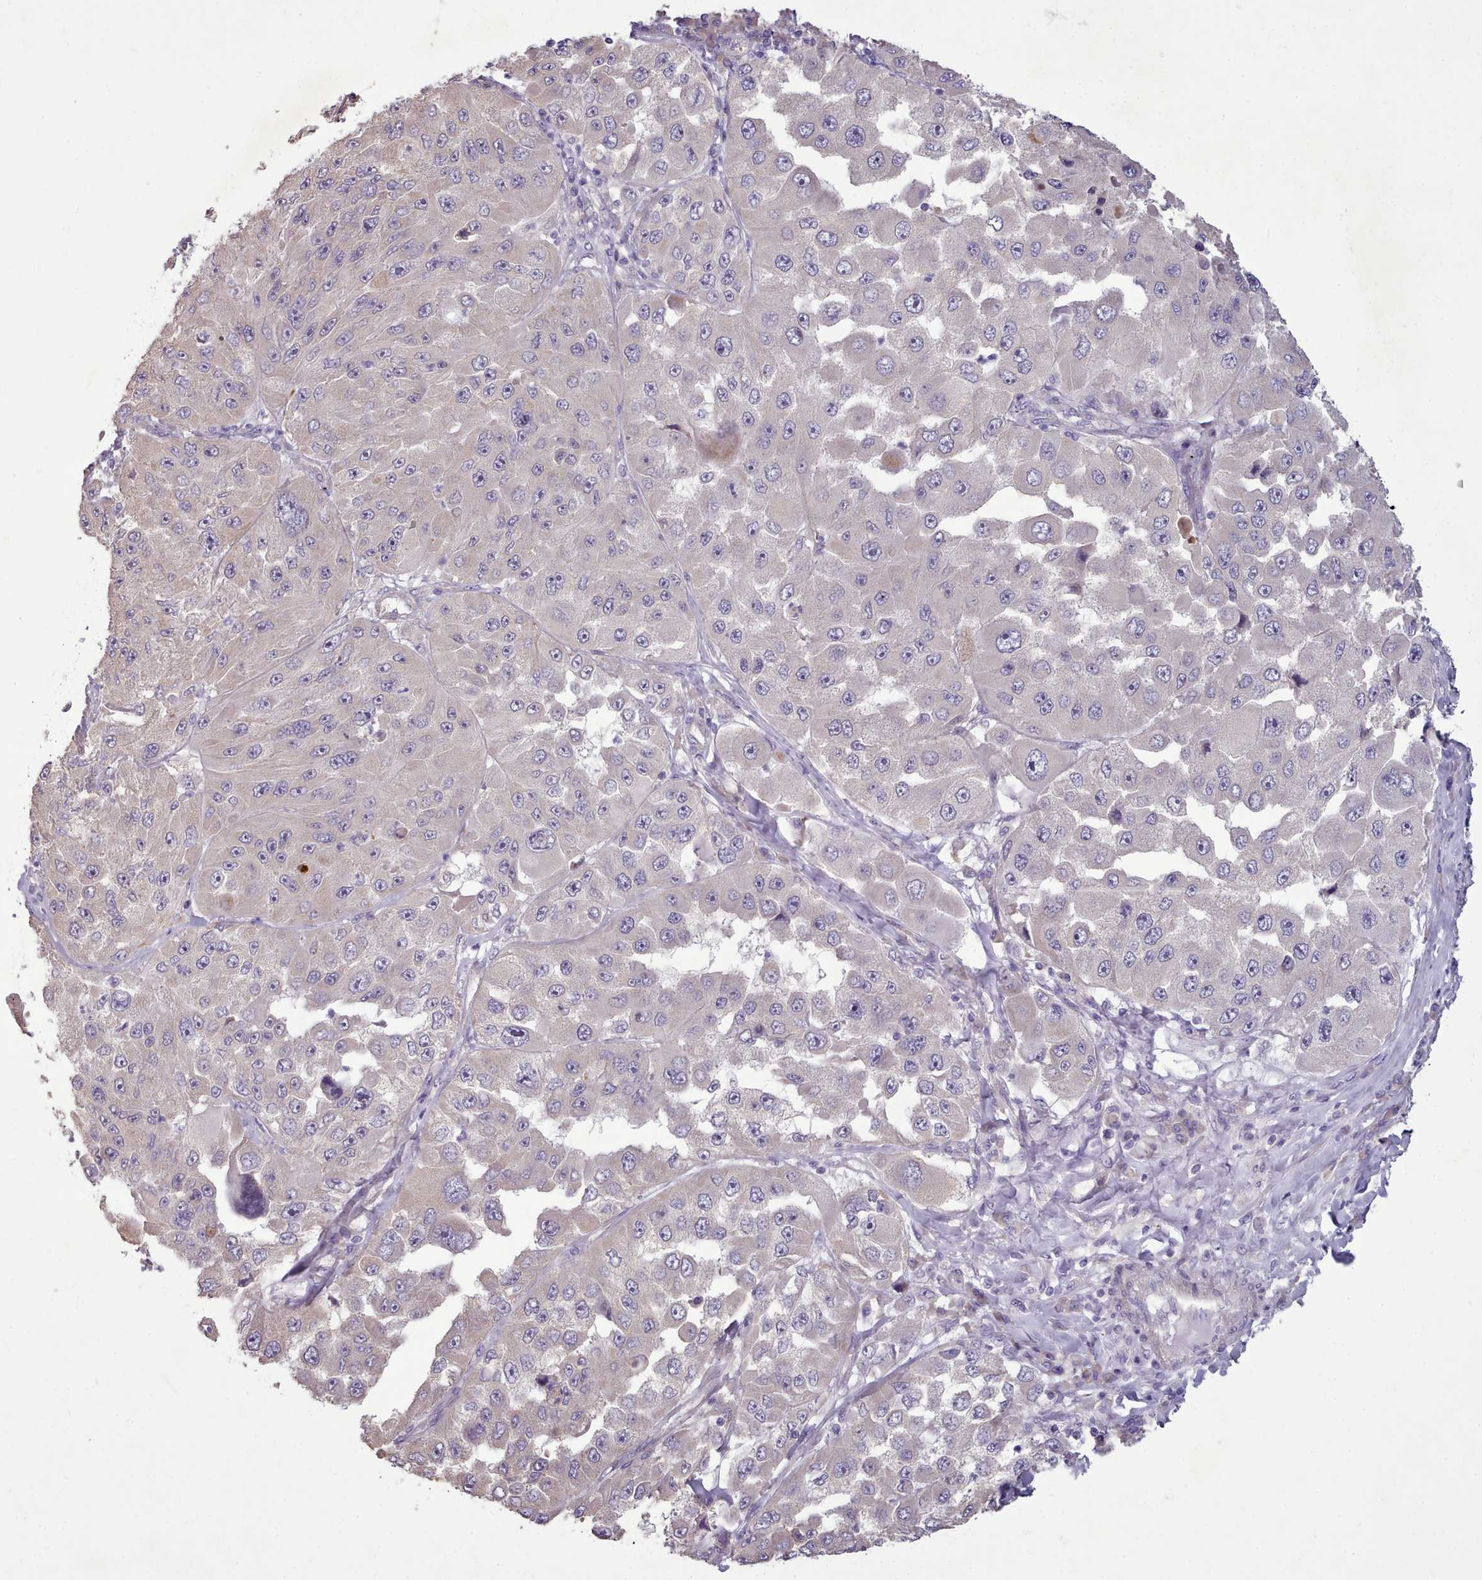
{"staining": {"intensity": "weak", "quantity": "<25%", "location": "cytoplasmic/membranous"}, "tissue": "melanoma", "cell_type": "Tumor cells", "image_type": "cancer", "snomed": [{"axis": "morphology", "description": "Malignant melanoma, Metastatic site"}, {"axis": "topography", "description": "Lymph node"}], "caption": "Tumor cells are negative for brown protein staining in malignant melanoma (metastatic site).", "gene": "DPF1", "patient": {"sex": "male", "age": 62}}